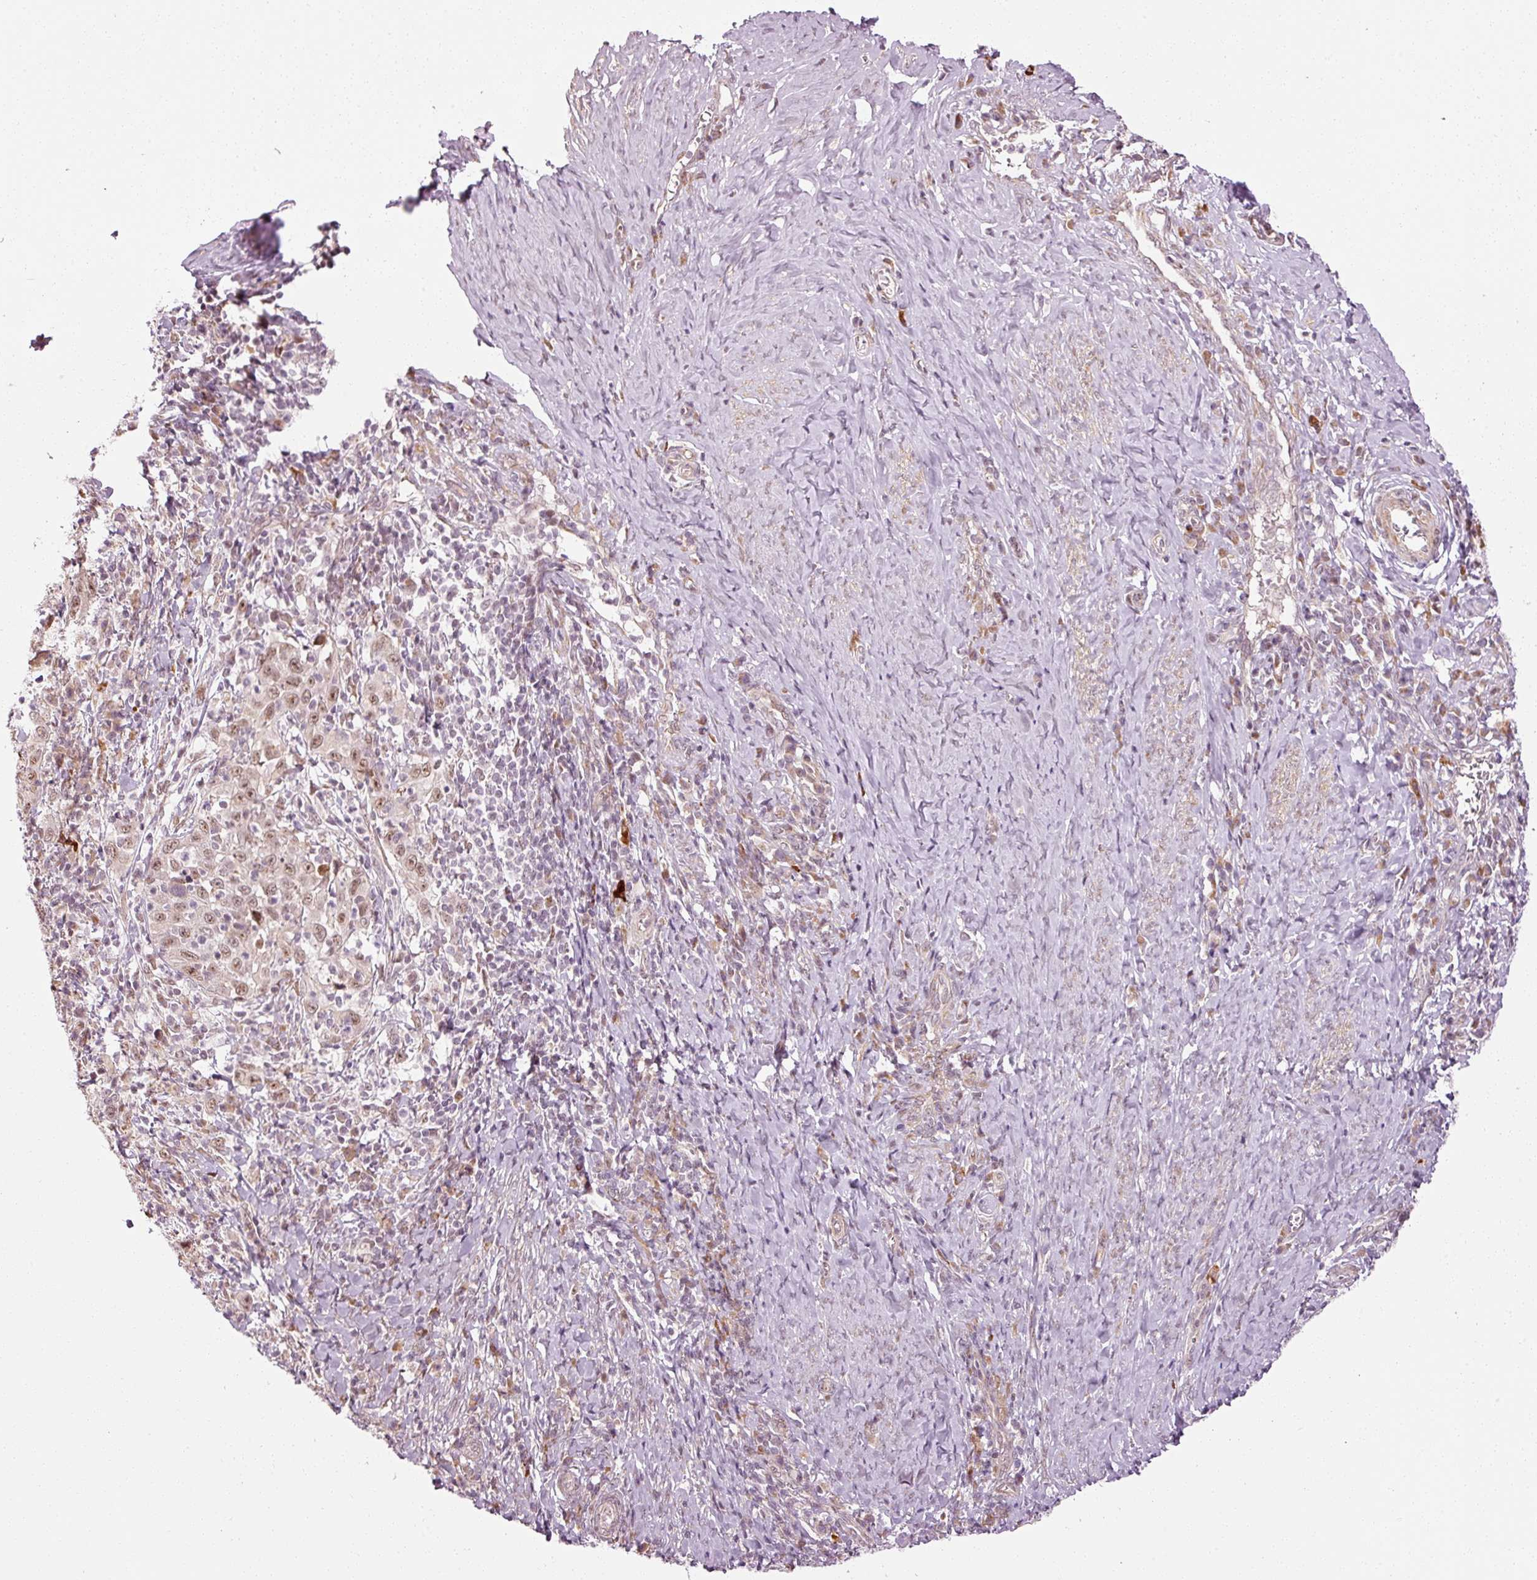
{"staining": {"intensity": "weak", "quantity": ">75%", "location": "nuclear"}, "tissue": "cervical cancer", "cell_type": "Tumor cells", "image_type": "cancer", "snomed": [{"axis": "morphology", "description": "Squamous cell carcinoma, NOS"}, {"axis": "topography", "description": "Cervix"}], "caption": "Tumor cells reveal weak nuclear positivity in approximately >75% of cells in squamous cell carcinoma (cervical). The staining was performed using DAB, with brown indicating positive protein expression. Nuclei are stained blue with hematoxylin.", "gene": "ANKRD20A1", "patient": {"sex": "female", "age": 46}}